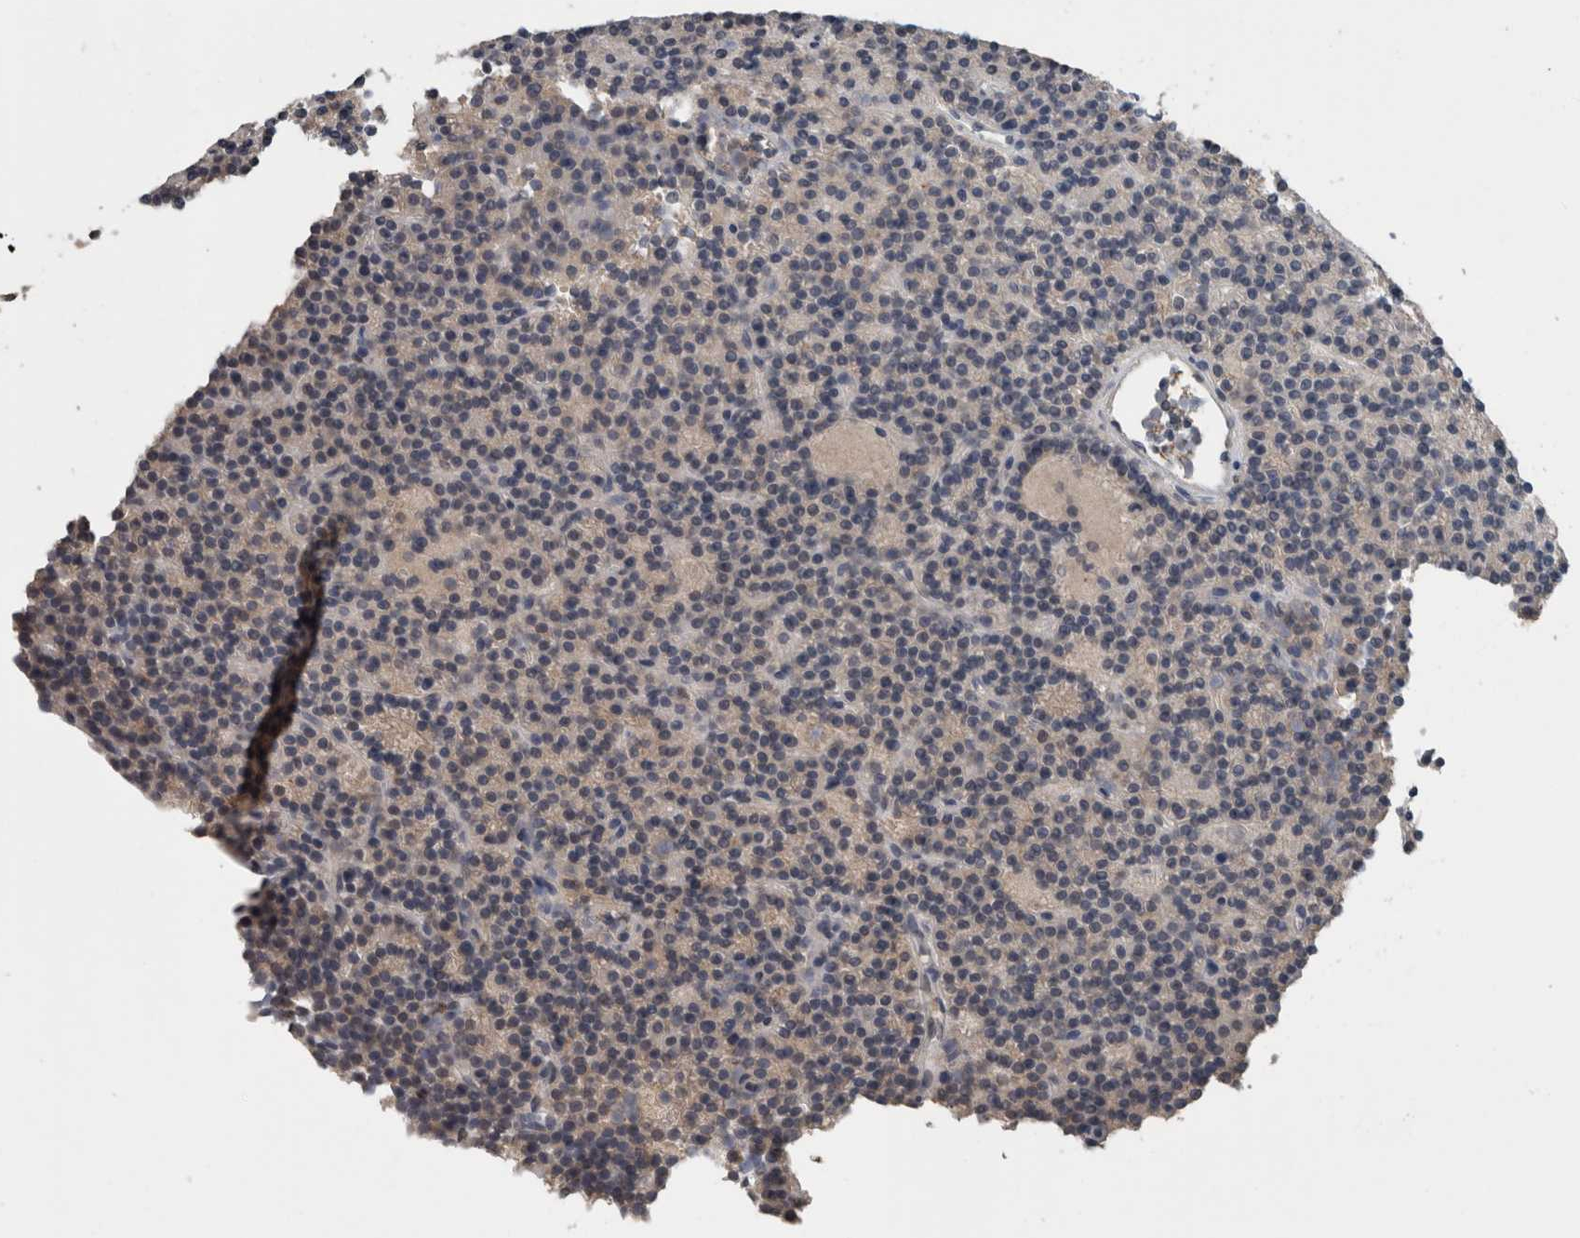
{"staining": {"intensity": "negative", "quantity": "none", "location": "none"}, "tissue": "parathyroid gland", "cell_type": "Glandular cells", "image_type": "normal", "snomed": [{"axis": "morphology", "description": "Normal tissue, NOS"}, {"axis": "topography", "description": "Parathyroid gland"}], "caption": "IHC of normal parathyroid gland displays no positivity in glandular cells.", "gene": "MAFF", "patient": {"sex": "male", "age": 75}}